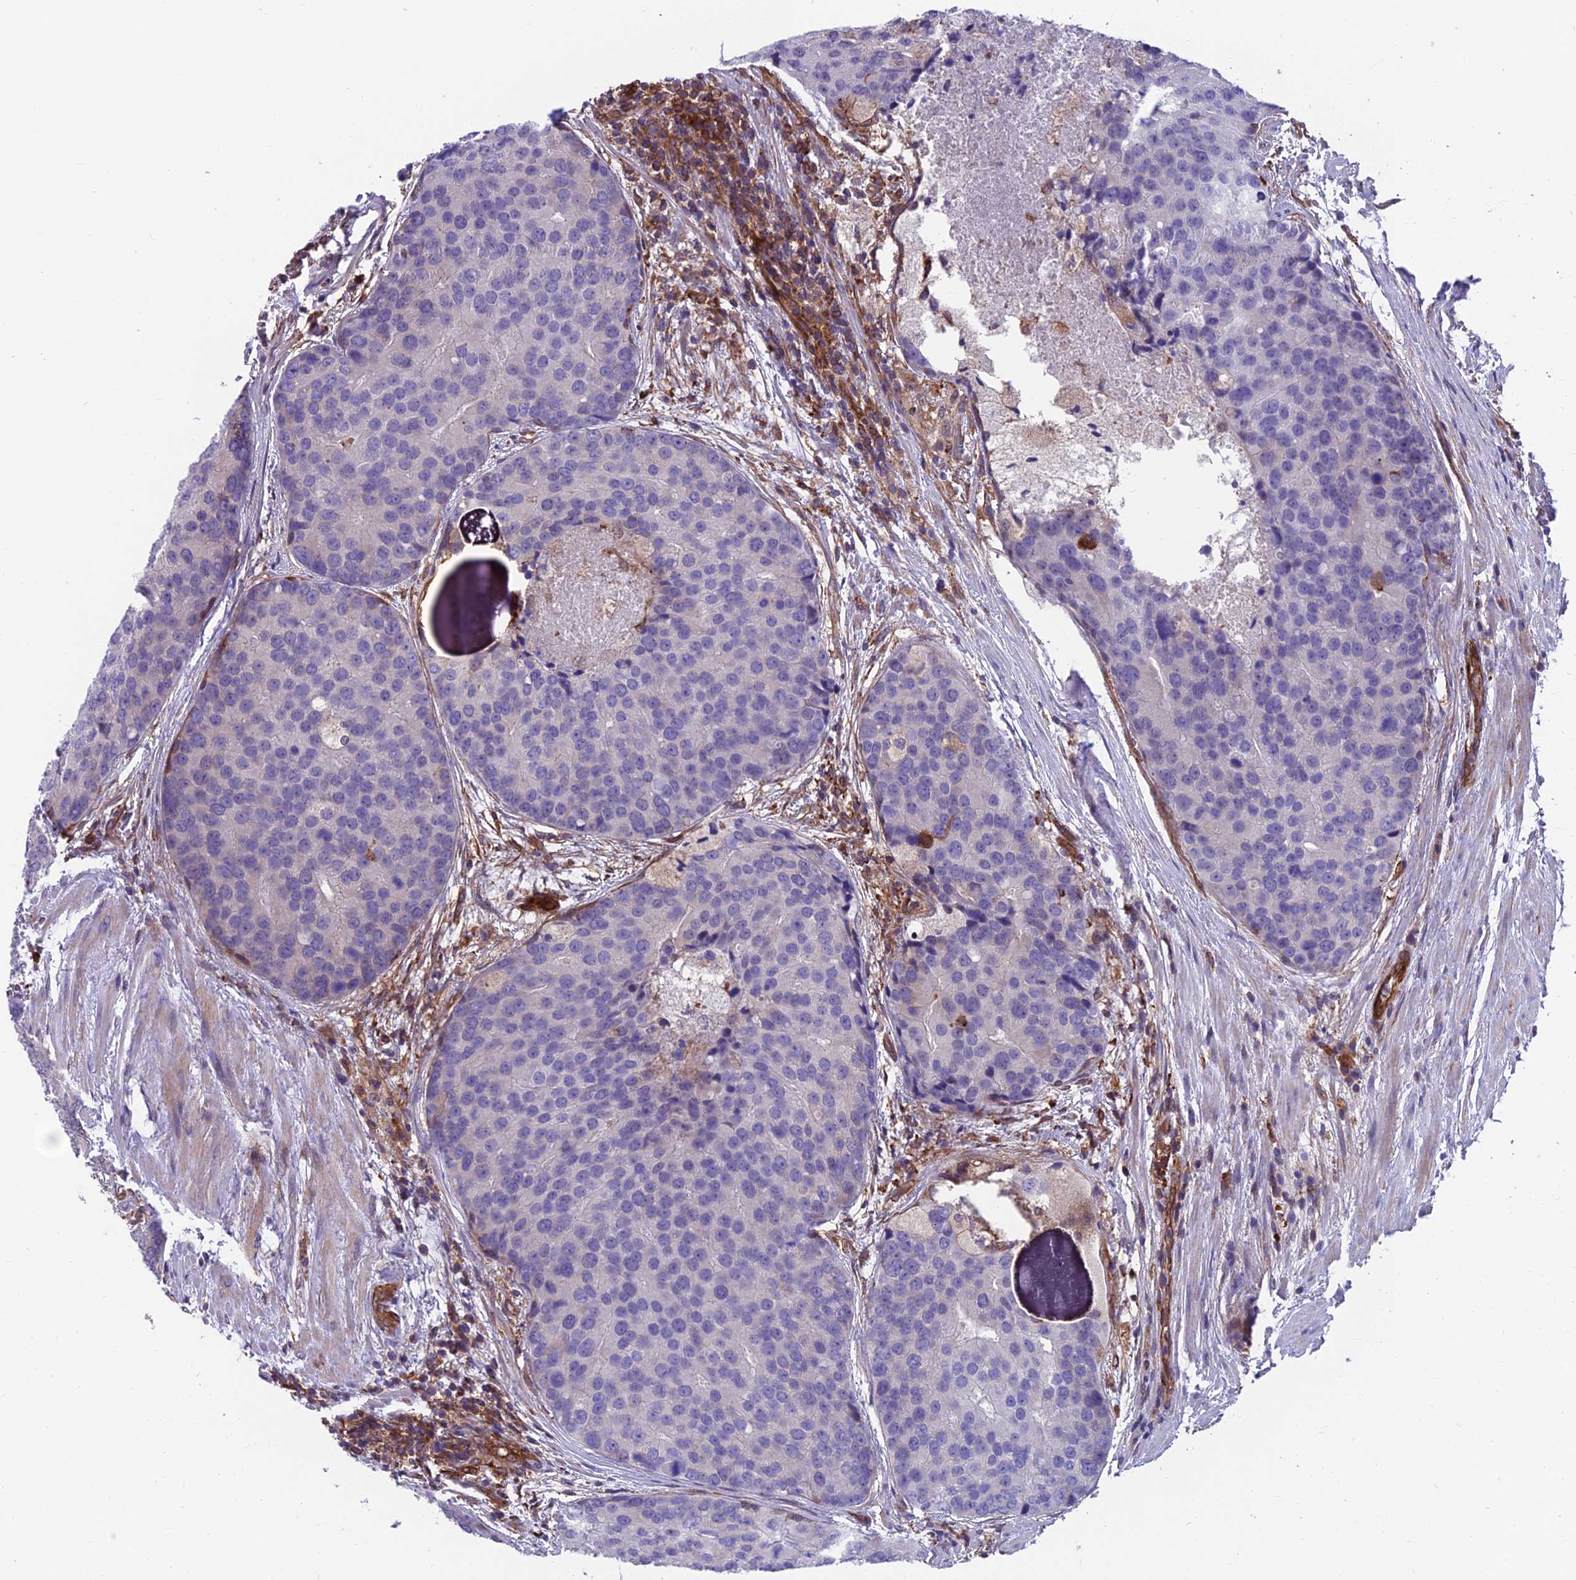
{"staining": {"intensity": "negative", "quantity": "none", "location": "none"}, "tissue": "prostate cancer", "cell_type": "Tumor cells", "image_type": "cancer", "snomed": [{"axis": "morphology", "description": "Adenocarcinoma, High grade"}, {"axis": "topography", "description": "Prostate"}], "caption": "This histopathology image is of prostate adenocarcinoma (high-grade) stained with immunohistochemistry (IHC) to label a protein in brown with the nuclei are counter-stained blue. There is no staining in tumor cells. (DAB immunohistochemistry with hematoxylin counter stain).", "gene": "RTN4RL1", "patient": {"sex": "male", "age": 62}}